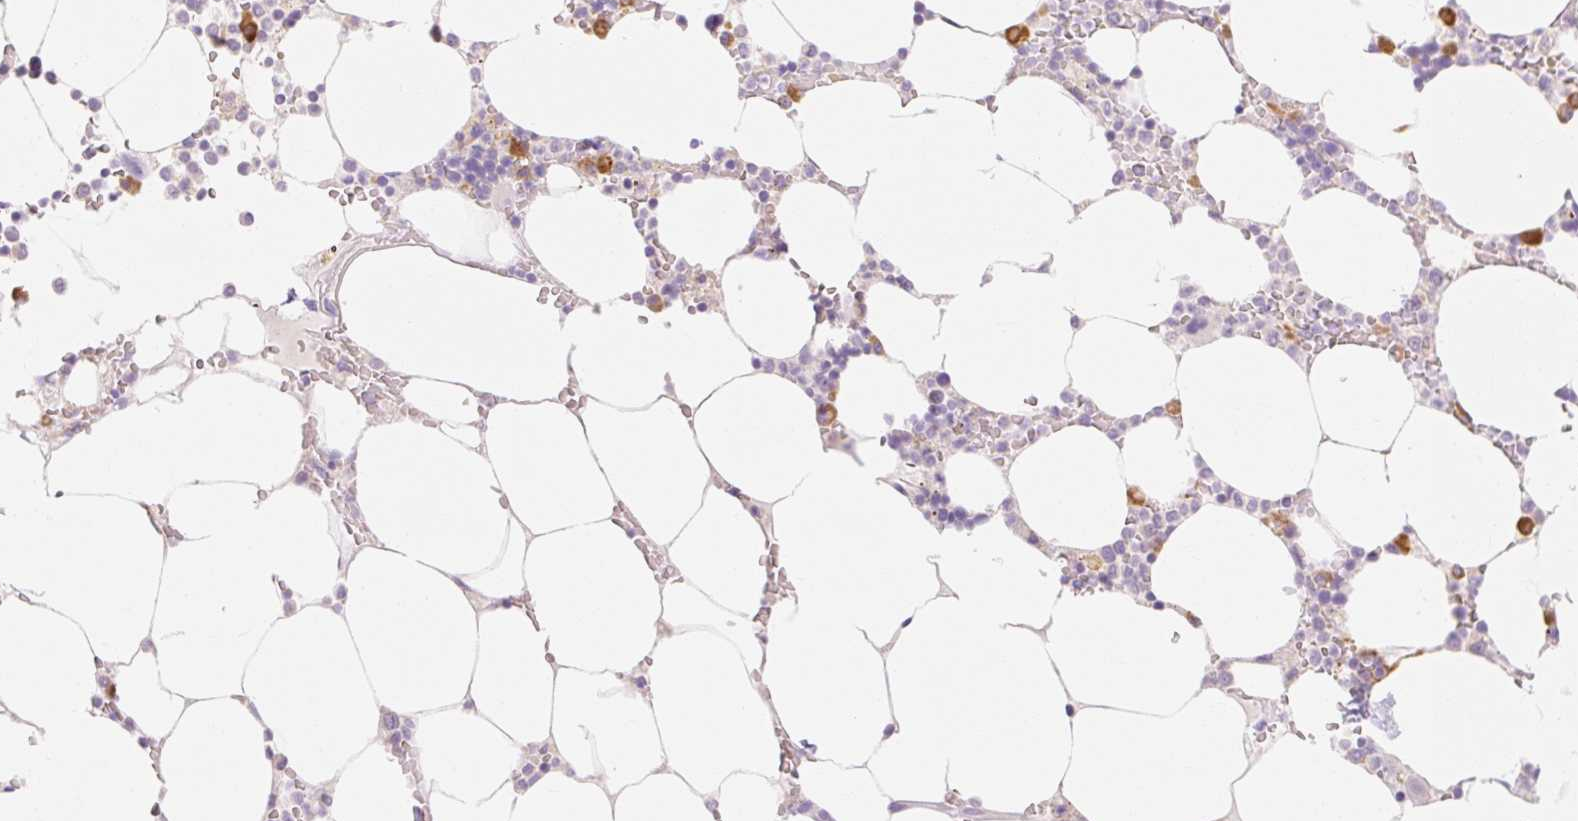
{"staining": {"intensity": "moderate", "quantity": "<25%", "location": "cytoplasmic/membranous"}, "tissue": "bone marrow", "cell_type": "Hematopoietic cells", "image_type": "normal", "snomed": [{"axis": "morphology", "description": "Normal tissue, NOS"}, {"axis": "topography", "description": "Bone marrow"}], "caption": "Bone marrow stained with DAB (3,3'-diaminobenzidine) immunohistochemistry (IHC) demonstrates low levels of moderate cytoplasmic/membranous positivity in about <25% of hematopoietic cells.", "gene": "MYO1D", "patient": {"sex": "male", "age": 64}}